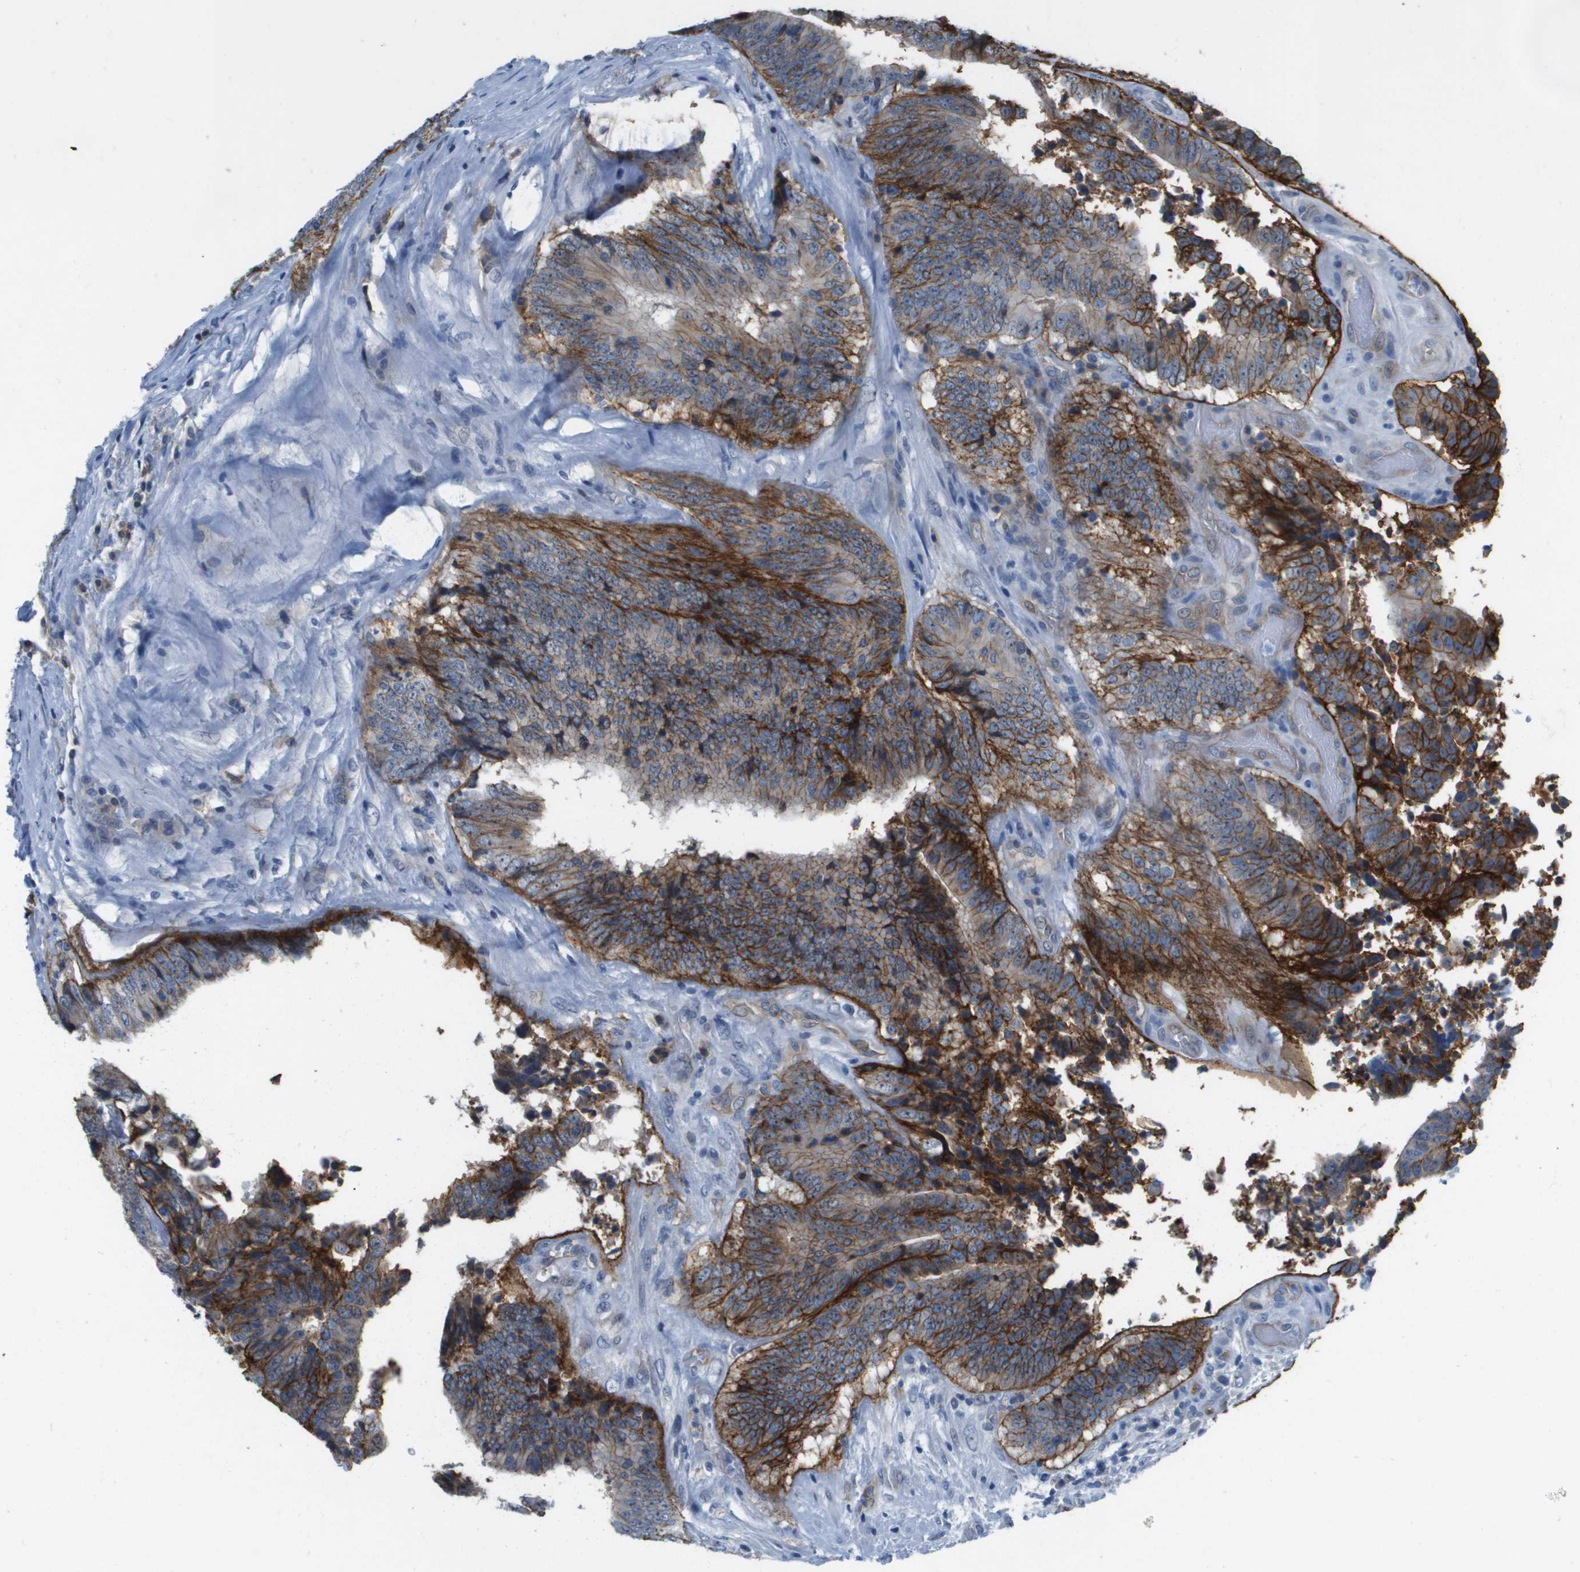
{"staining": {"intensity": "strong", "quantity": "25%-75%", "location": "cytoplasmic/membranous"}, "tissue": "colorectal cancer", "cell_type": "Tumor cells", "image_type": "cancer", "snomed": [{"axis": "morphology", "description": "Adenocarcinoma, NOS"}, {"axis": "topography", "description": "Rectum"}], "caption": "Adenocarcinoma (colorectal) tissue shows strong cytoplasmic/membranous staining in about 25%-75% of tumor cells, visualized by immunohistochemistry.", "gene": "ITGA6", "patient": {"sex": "male", "age": 72}}